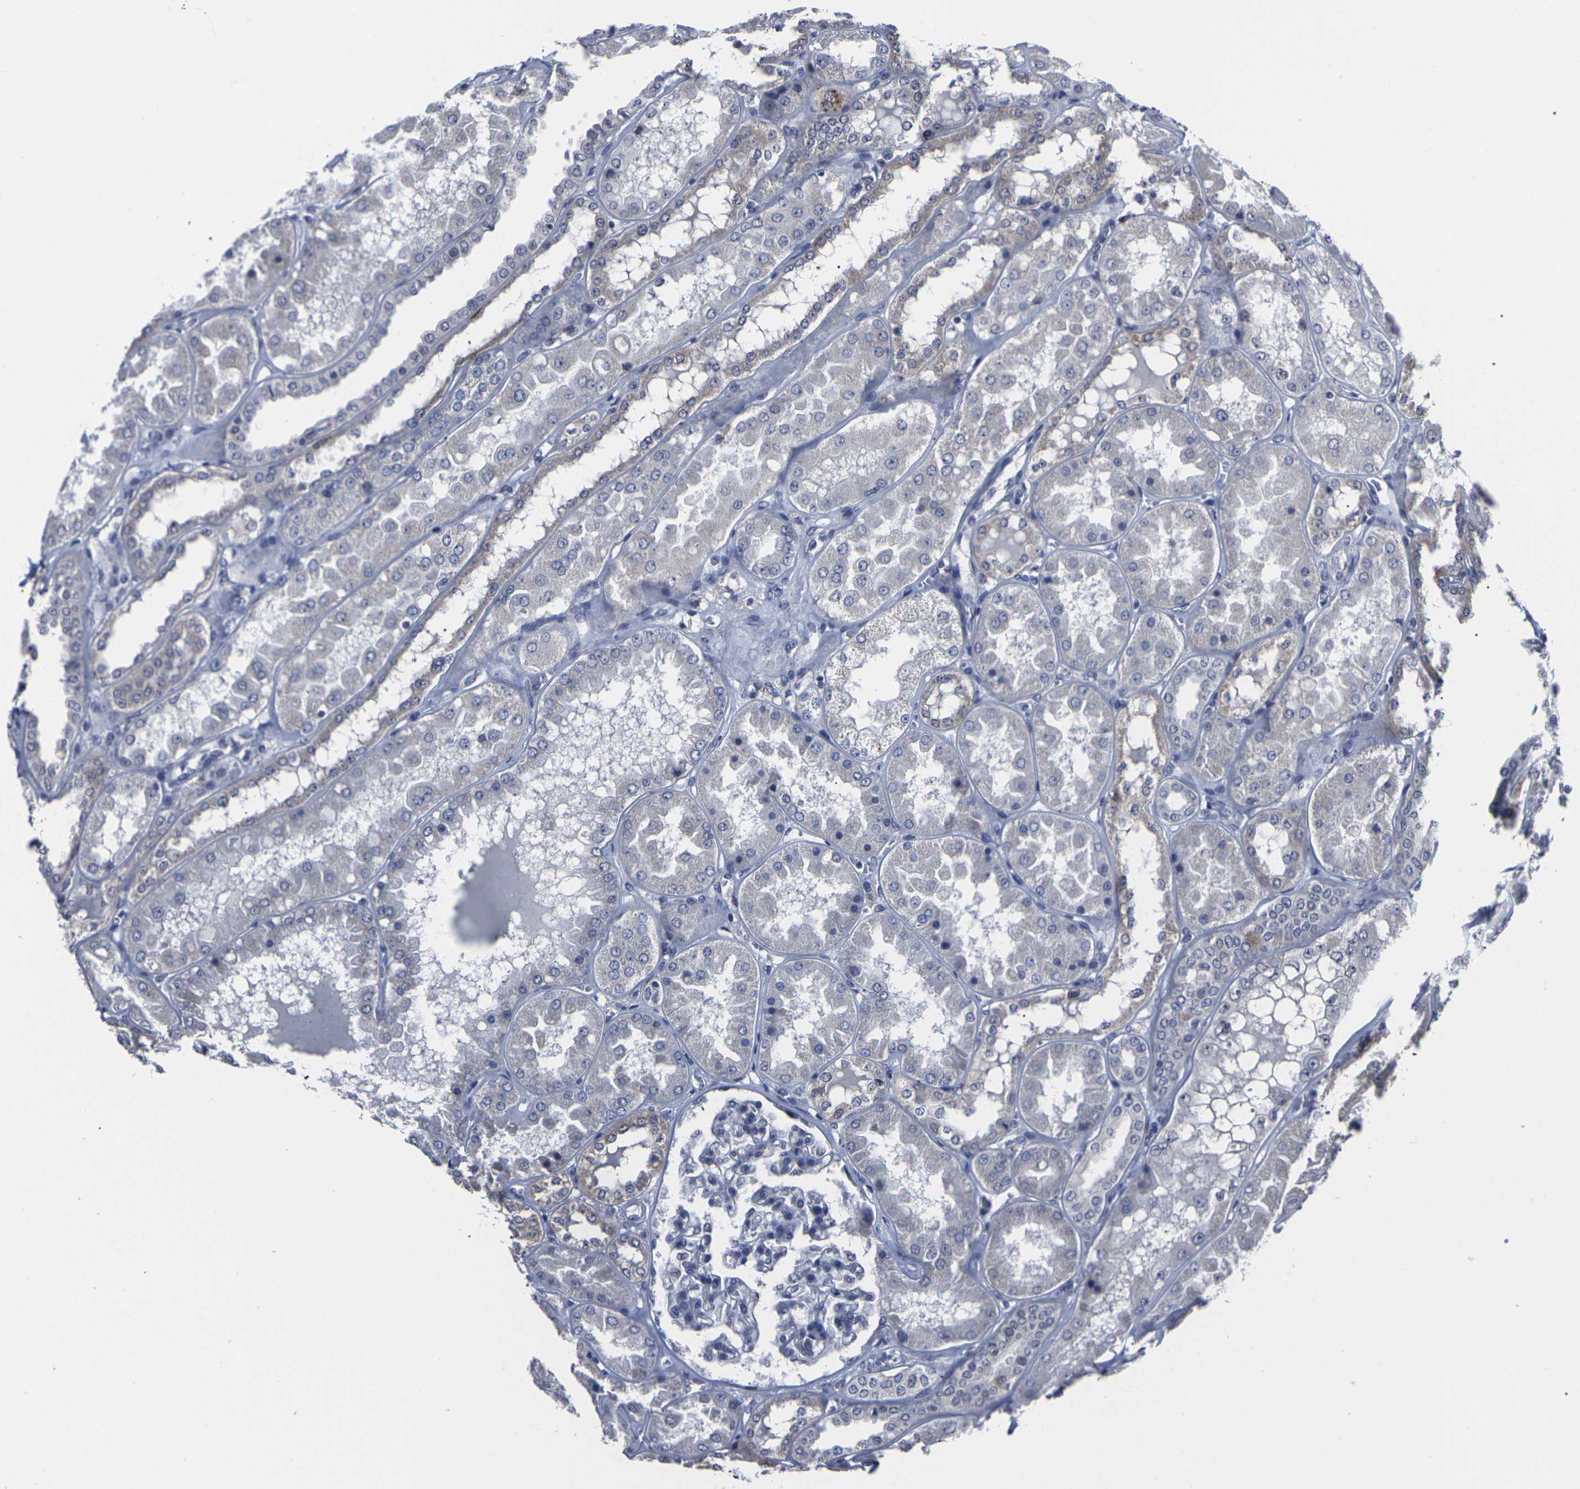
{"staining": {"intensity": "negative", "quantity": "none", "location": "none"}, "tissue": "kidney", "cell_type": "Cells in glomeruli", "image_type": "normal", "snomed": [{"axis": "morphology", "description": "Normal tissue, NOS"}, {"axis": "topography", "description": "Kidney"}], "caption": "IHC of normal human kidney shows no expression in cells in glomeruli. (DAB IHC, high magnification).", "gene": "MSANTD4", "patient": {"sex": "female", "age": 56}}